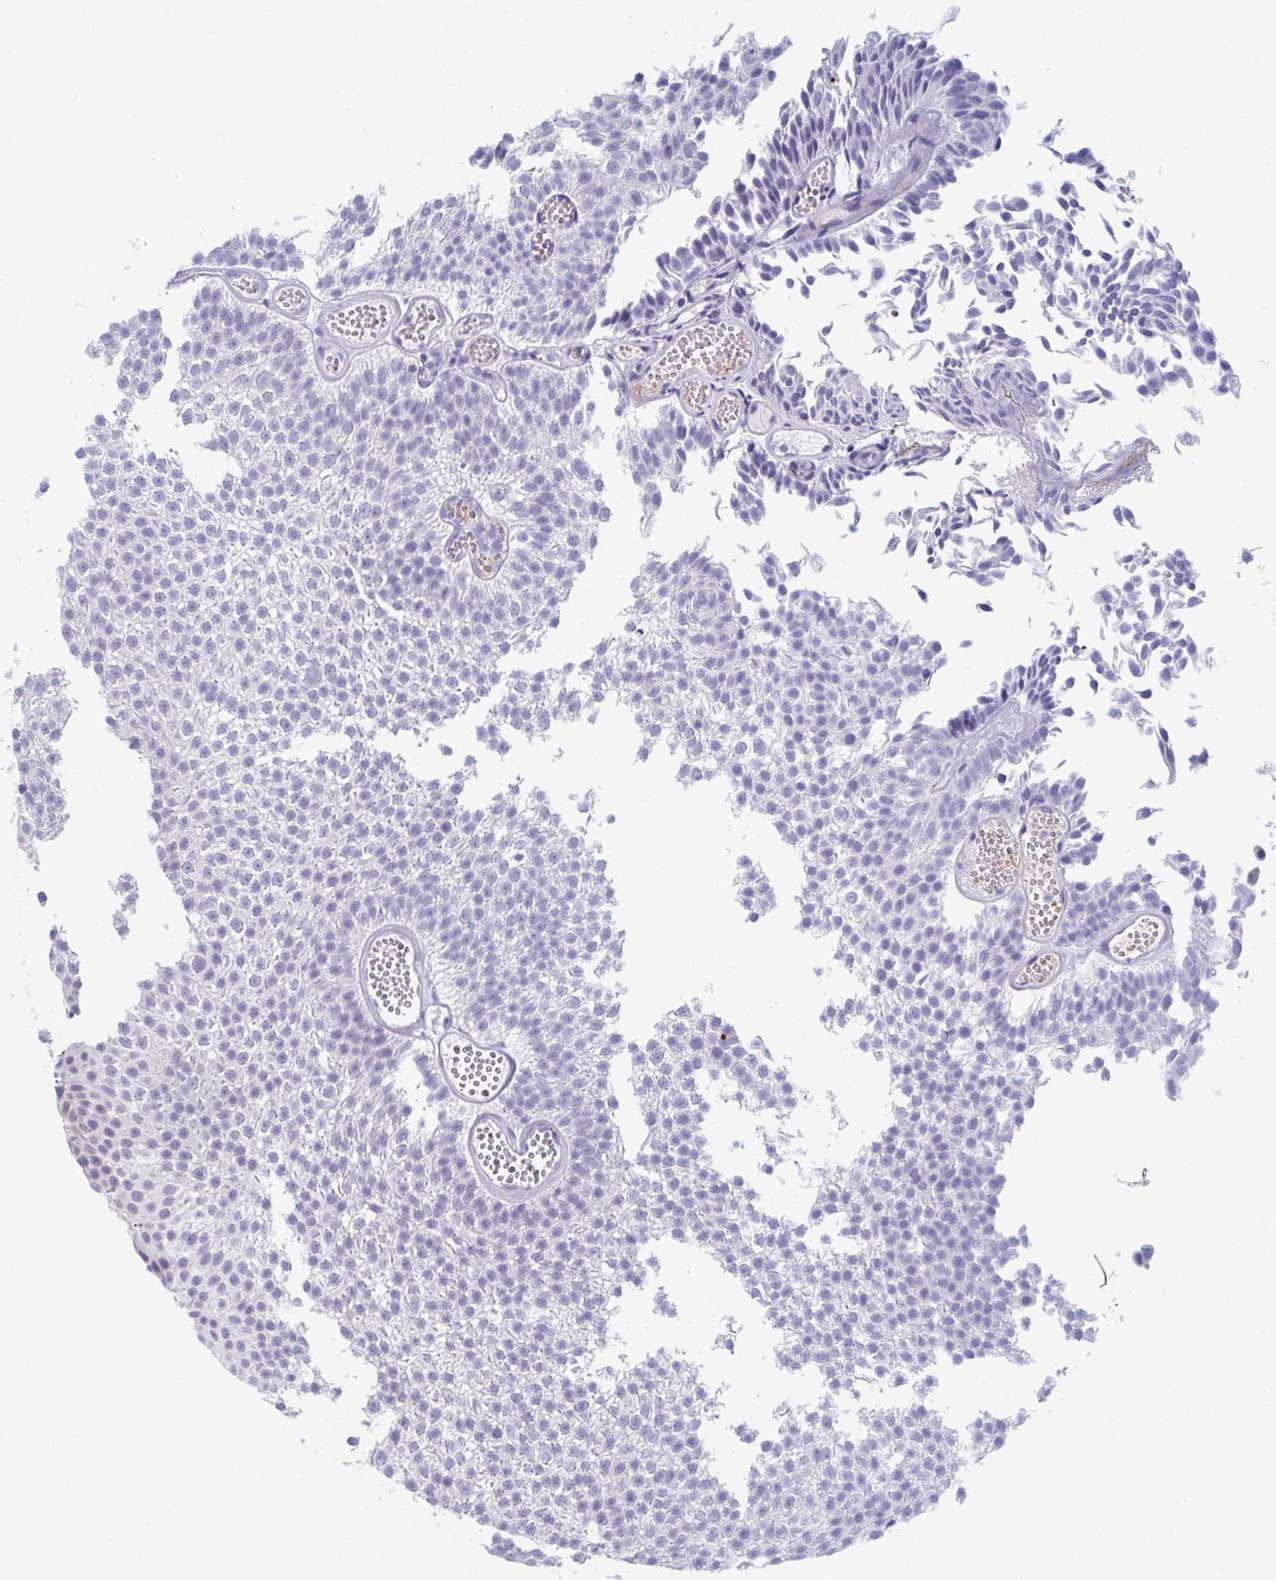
{"staining": {"intensity": "negative", "quantity": "none", "location": "none"}, "tissue": "urothelial cancer", "cell_type": "Tumor cells", "image_type": "cancer", "snomed": [{"axis": "morphology", "description": "Urothelial carcinoma, Low grade"}, {"axis": "topography", "description": "Urinary bladder"}], "caption": "Urothelial cancer was stained to show a protein in brown. There is no significant staining in tumor cells.", "gene": "ABHD16B", "patient": {"sex": "male", "age": 82}}